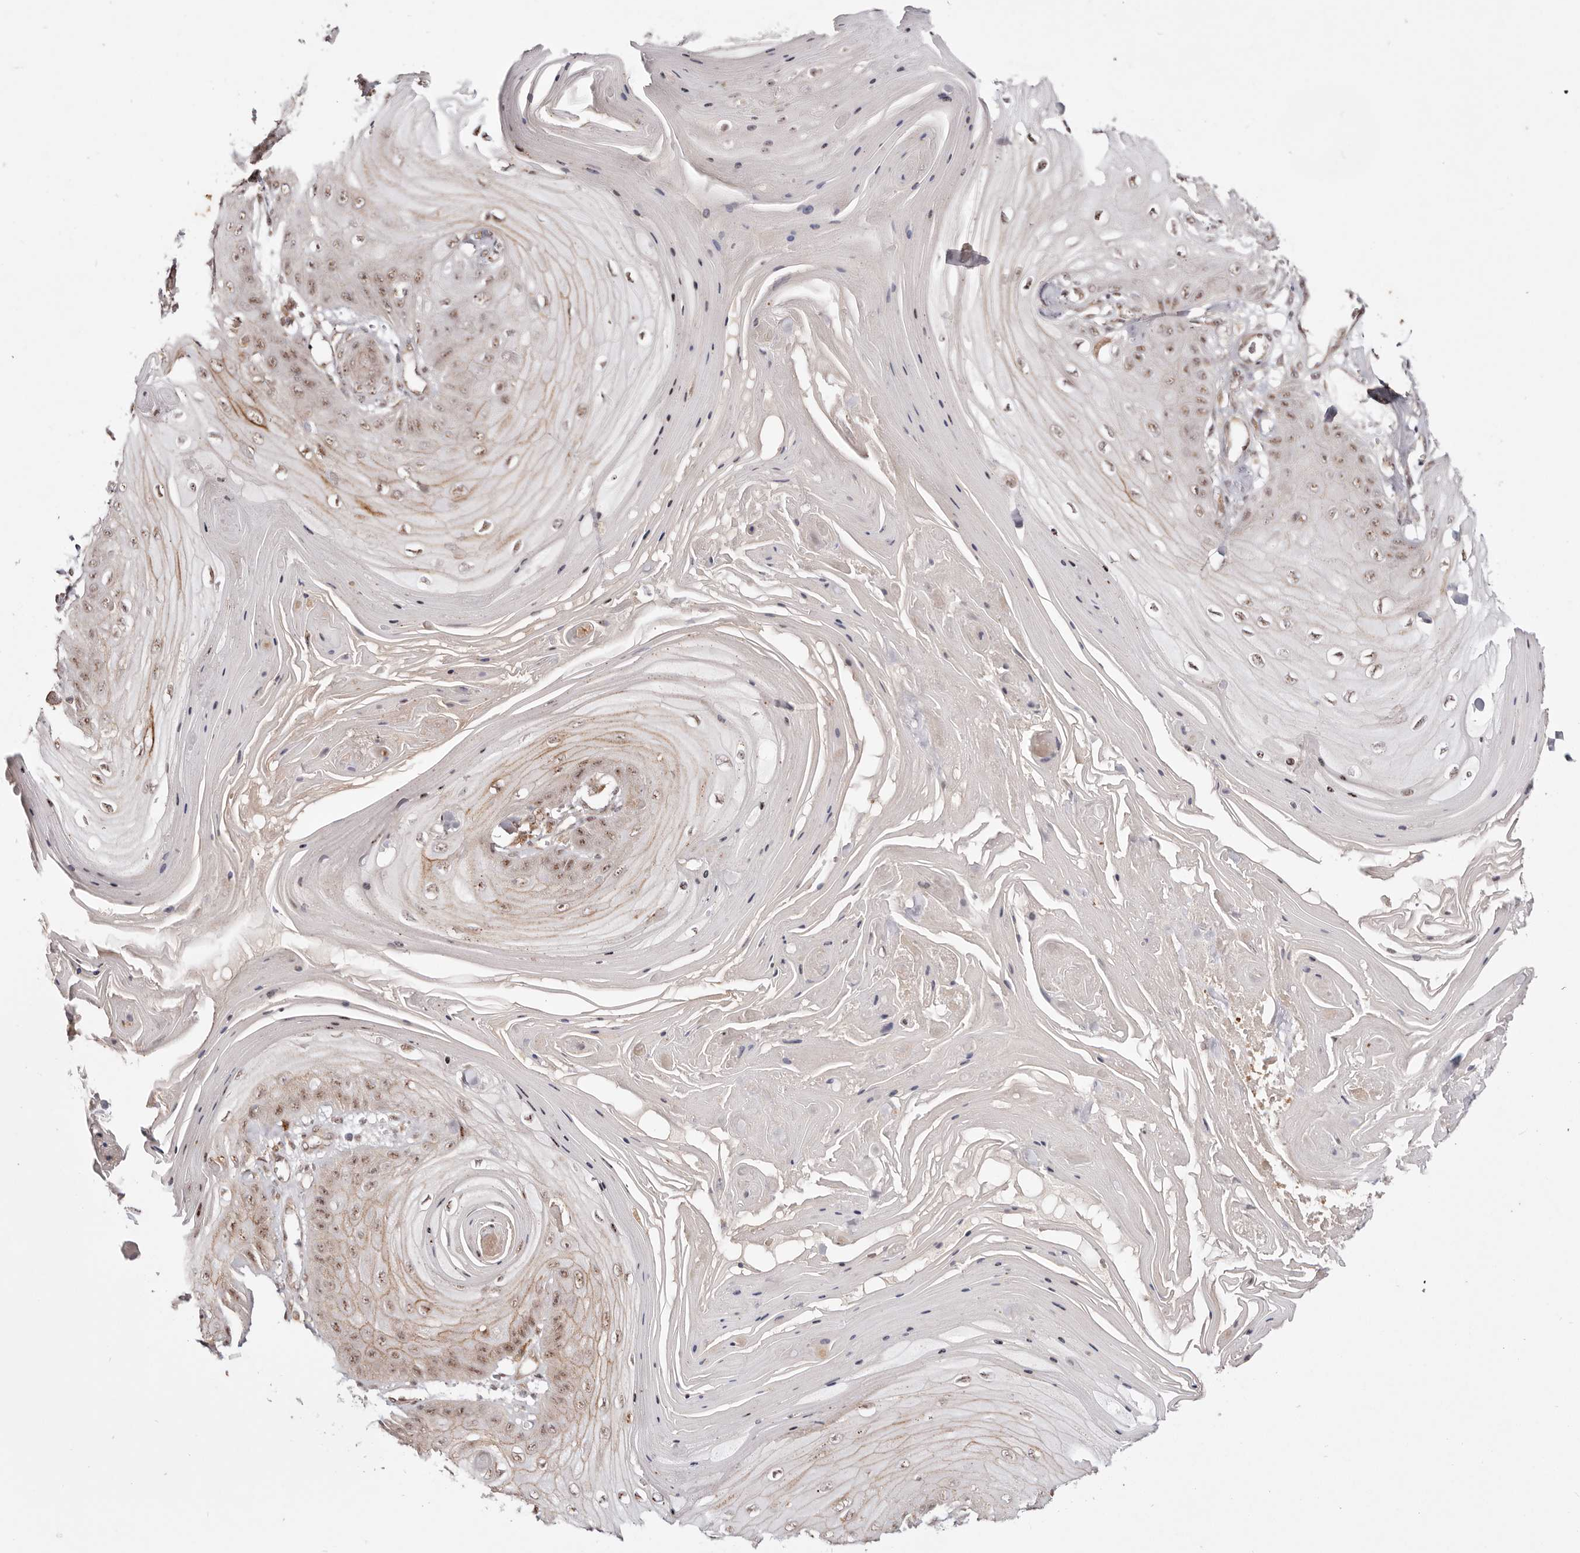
{"staining": {"intensity": "moderate", "quantity": ">75%", "location": "nuclear"}, "tissue": "skin cancer", "cell_type": "Tumor cells", "image_type": "cancer", "snomed": [{"axis": "morphology", "description": "Squamous cell carcinoma, NOS"}, {"axis": "topography", "description": "Skin"}], "caption": "Human skin cancer stained with a protein marker displays moderate staining in tumor cells.", "gene": "WRN", "patient": {"sex": "male", "age": 74}}